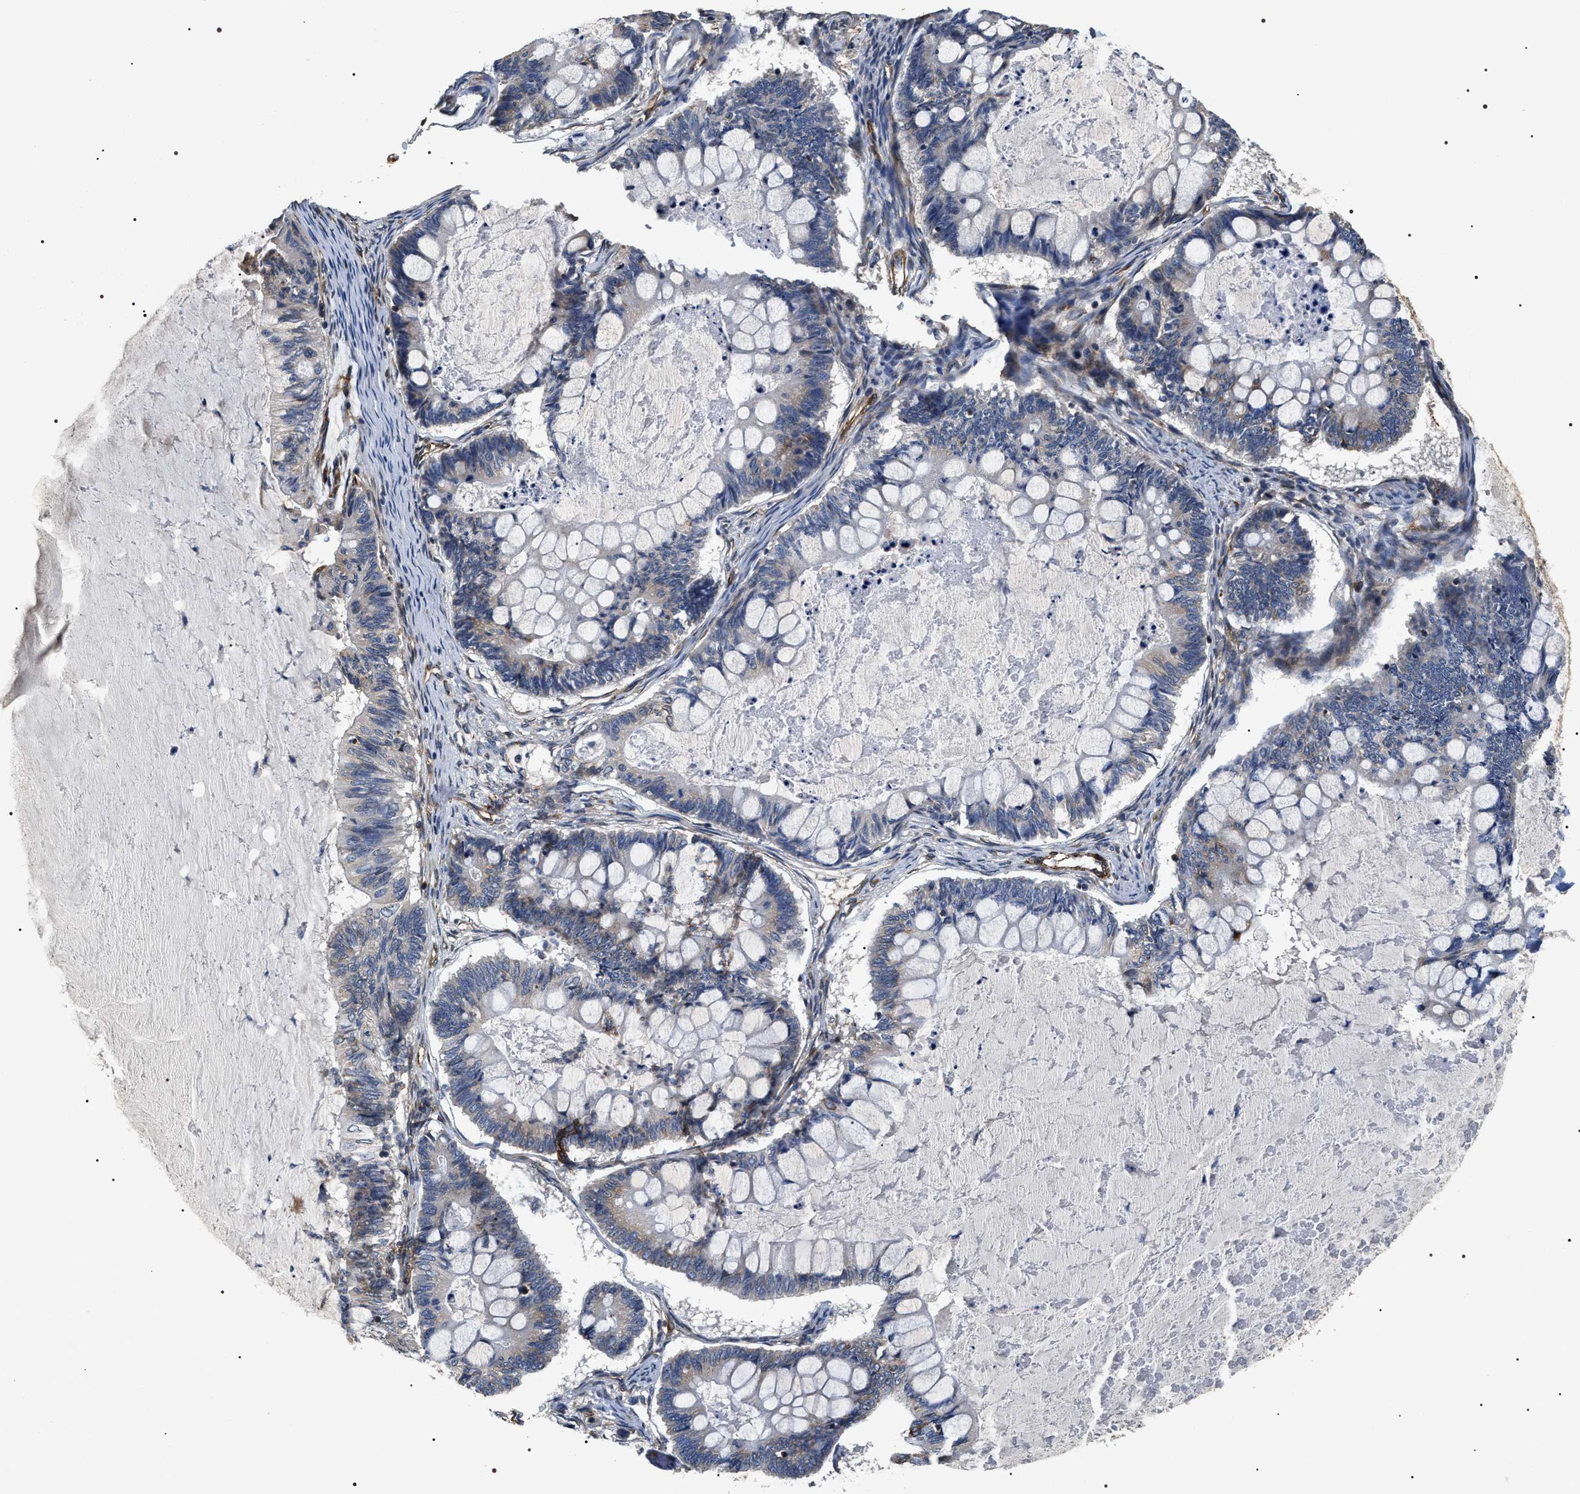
{"staining": {"intensity": "negative", "quantity": "none", "location": "none"}, "tissue": "ovarian cancer", "cell_type": "Tumor cells", "image_type": "cancer", "snomed": [{"axis": "morphology", "description": "Cystadenocarcinoma, mucinous, NOS"}, {"axis": "topography", "description": "Ovary"}], "caption": "This is an IHC image of human ovarian cancer. There is no expression in tumor cells.", "gene": "ZC3HAV1L", "patient": {"sex": "female", "age": 61}}